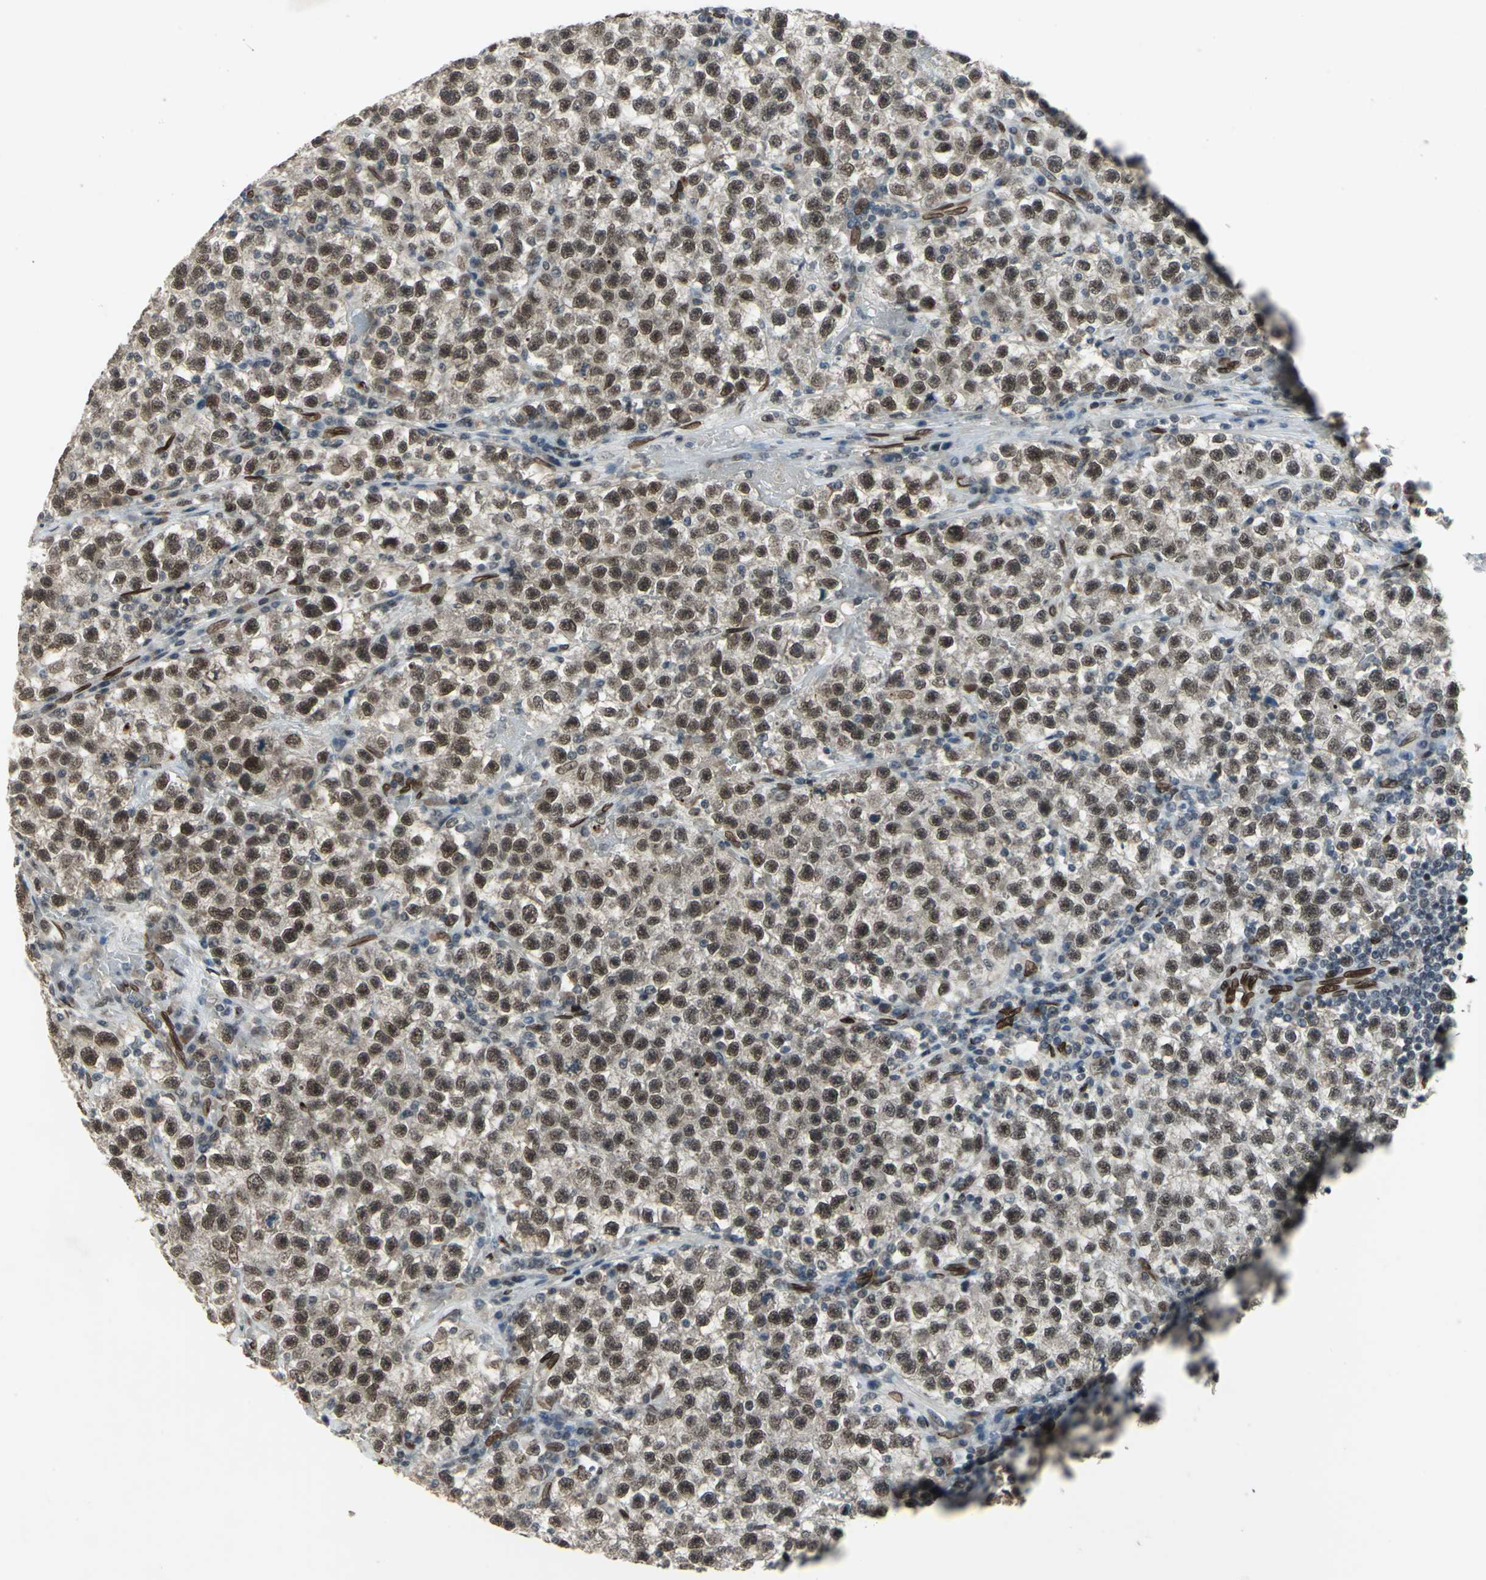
{"staining": {"intensity": "strong", "quantity": ">75%", "location": "nuclear"}, "tissue": "testis cancer", "cell_type": "Tumor cells", "image_type": "cancer", "snomed": [{"axis": "morphology", "description": "Seminoma, NOS"}, {"axis": "topography", "description": "Testis"}], "caption": "Protein expression analysis of seminoma (testis) reveals strong nuclear expression in approximately >75% of tumor cells.", "gene": "ISY1", "patient": {"sex": "male", "age": 22}}